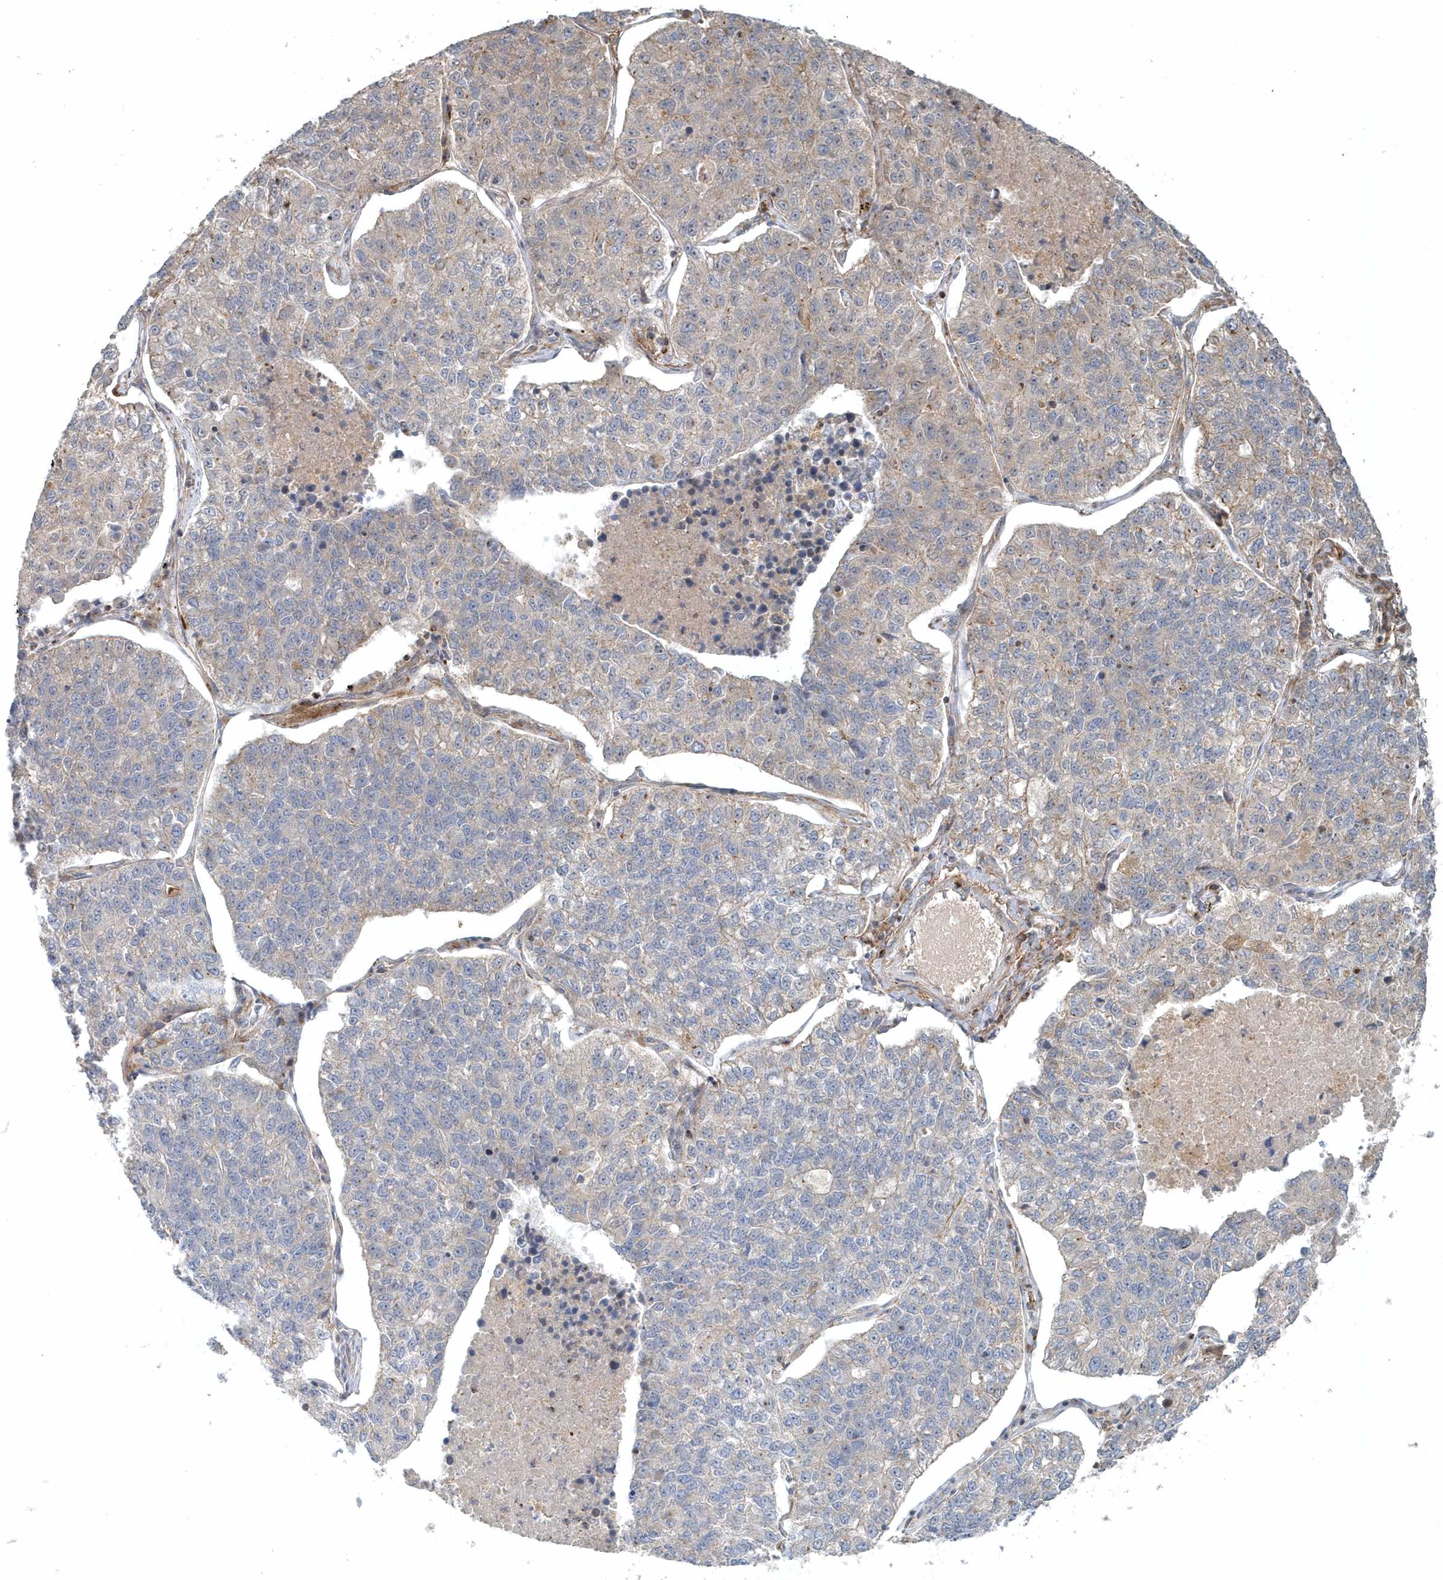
{"staining": {"intensity": "negative", "quantity": "none", "location": "none"}, "tissue": "lung cancer", "cell_type": "Tumor cells", "image_type": "cancer", "snomed": [{"axis": "morphology", "description": "Adenocarcinoma, NOS"}, {"axis": "topography", "description": "Lung"}], "caption": "This is an immunohistochemistry (IHC) image of human adenocarcinoma (lung). There is no staining in tumor cells.", "gene": "MMUT", "patient": {"sex": "male", "age": 49}}